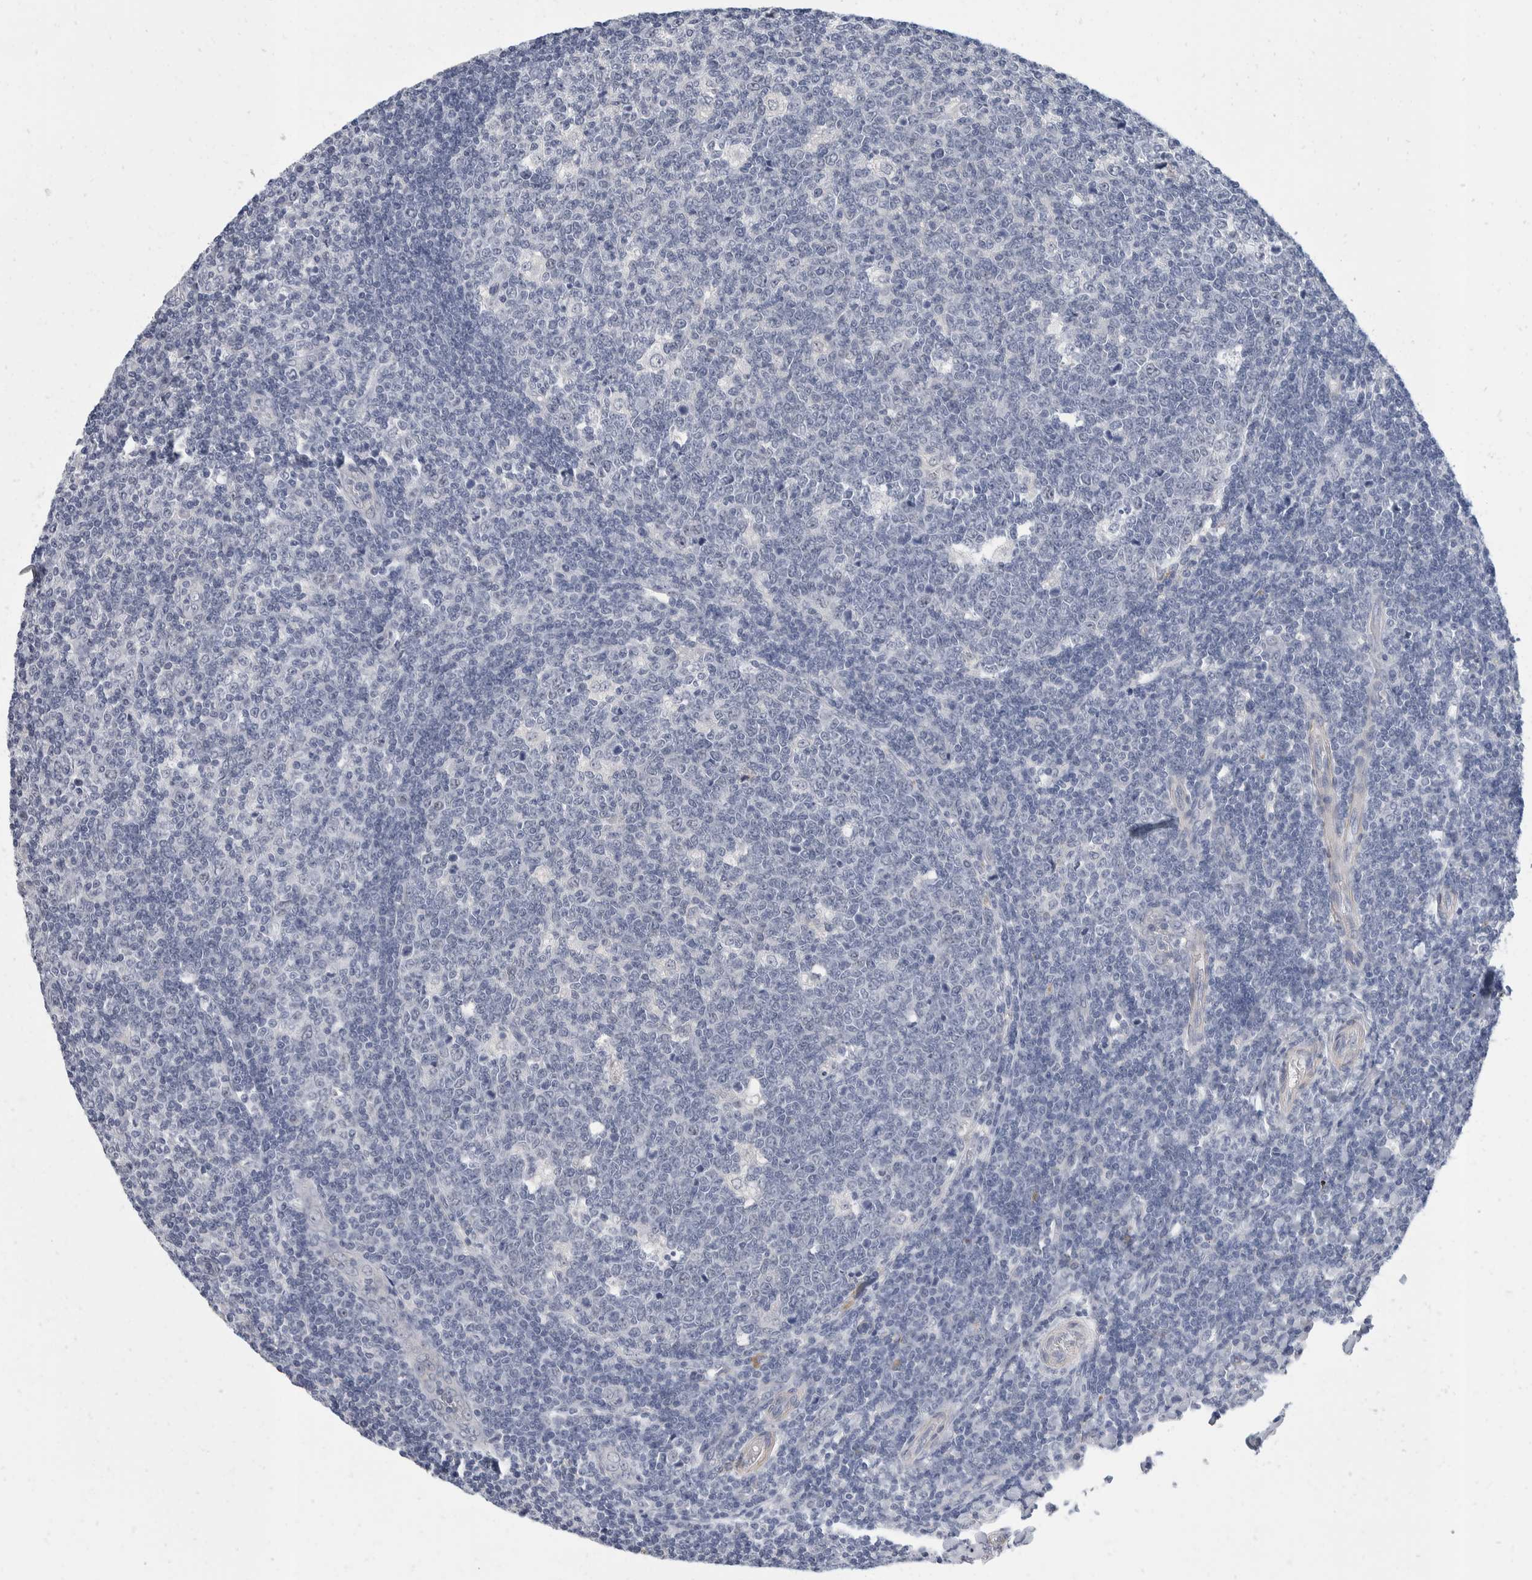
{"staining": {"intensity": "negative", "quantity": "none", "location": "none"}, "tissue": "tonsil", "cell_type": "Germinal center cells", "image_type": "normal", "snomed": [{"axis": "morphology", "description": "Normal tissue, NOS"}, {"axis": "topography", "description": "Tonsil"}], "caption": "There is no significant positivity in germinal center cells of tonsil. (DAB IHC with hematoxylin counter stain).", "gene": "CATSPERD", "patient": {"sex": "female", "age": 19}}